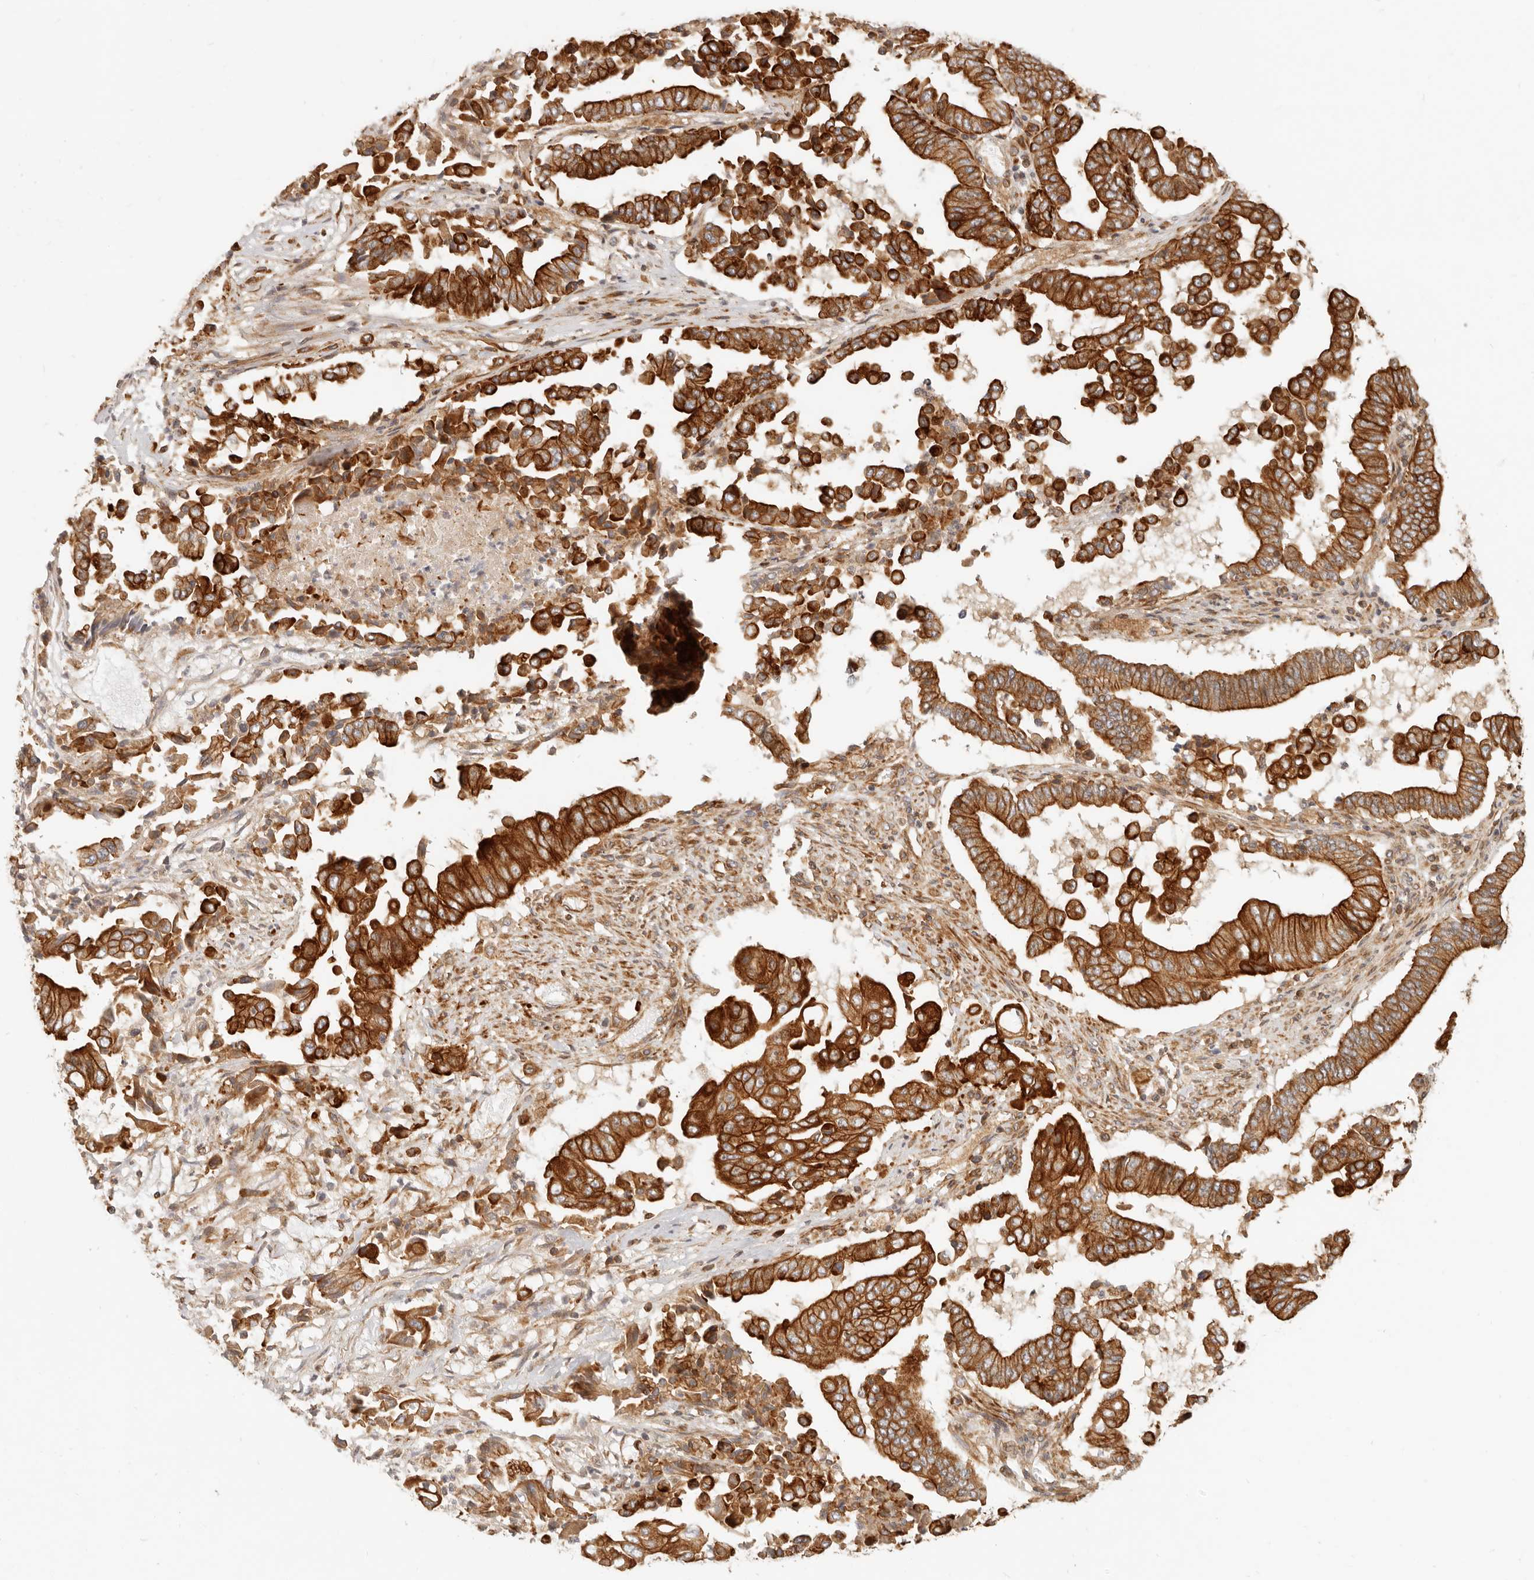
{"staining": {"intensity": "strong", "quantity": ">75%", "location": "cytoplasmic/membranous"}, "tissue": "pancreatic cancer", "cell_type": "Tumor cells", "image_type": "cancer", "snomed": [{"axis": "morphology", "description": "Adenocarcinoma, NOS"}, {"axis": "topography", "description": "Pancreas"}], "caption": "This is an image of IHC staining of pancreatic cancer (adenocarcinoma), which shows strong staining in the cytoplasmic/membranous of tumor cells.", "gene": "UFSP1", "patient": {"sex": "female", "age": 77}}